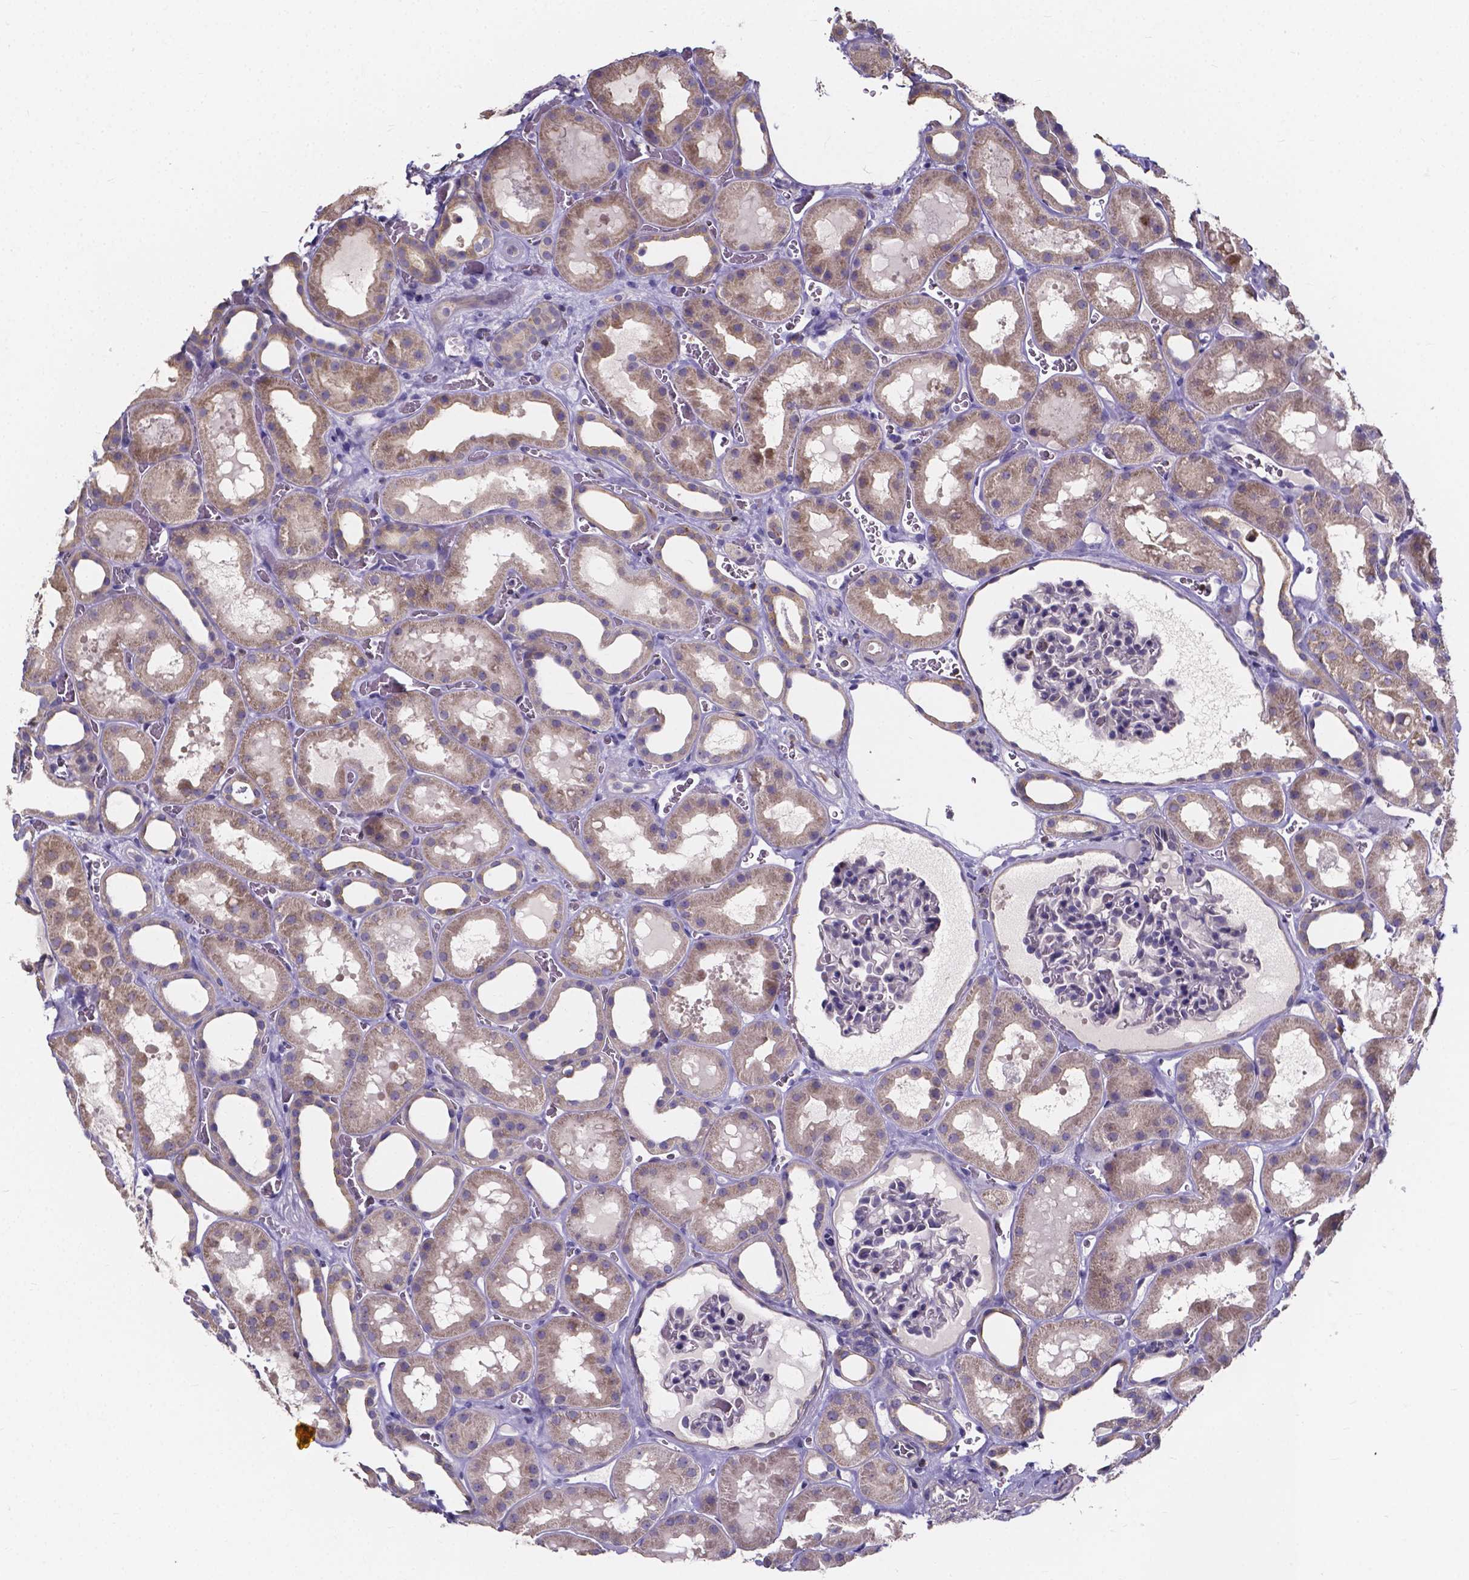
{"staining": {"intensity": "negative", "quantity": "none", "location": "none"}, "tissue": "kidney", "cell_type": "Cells in glomeruli", "image_type": "normal", "snomed": [{"axis": "morphology", "description": "Normal tissue, NOS"}, {"axis": "topography", "description": "Kidney"}], "caption": "This histopathology image is of normal kidney stained with IHC to label a protein in brown with the nuclei are counter-stained blue. There is no positivity in cells in glomeruli.", "gene": "THEMIS", "patient": {"sex": "female", "age": 41}}